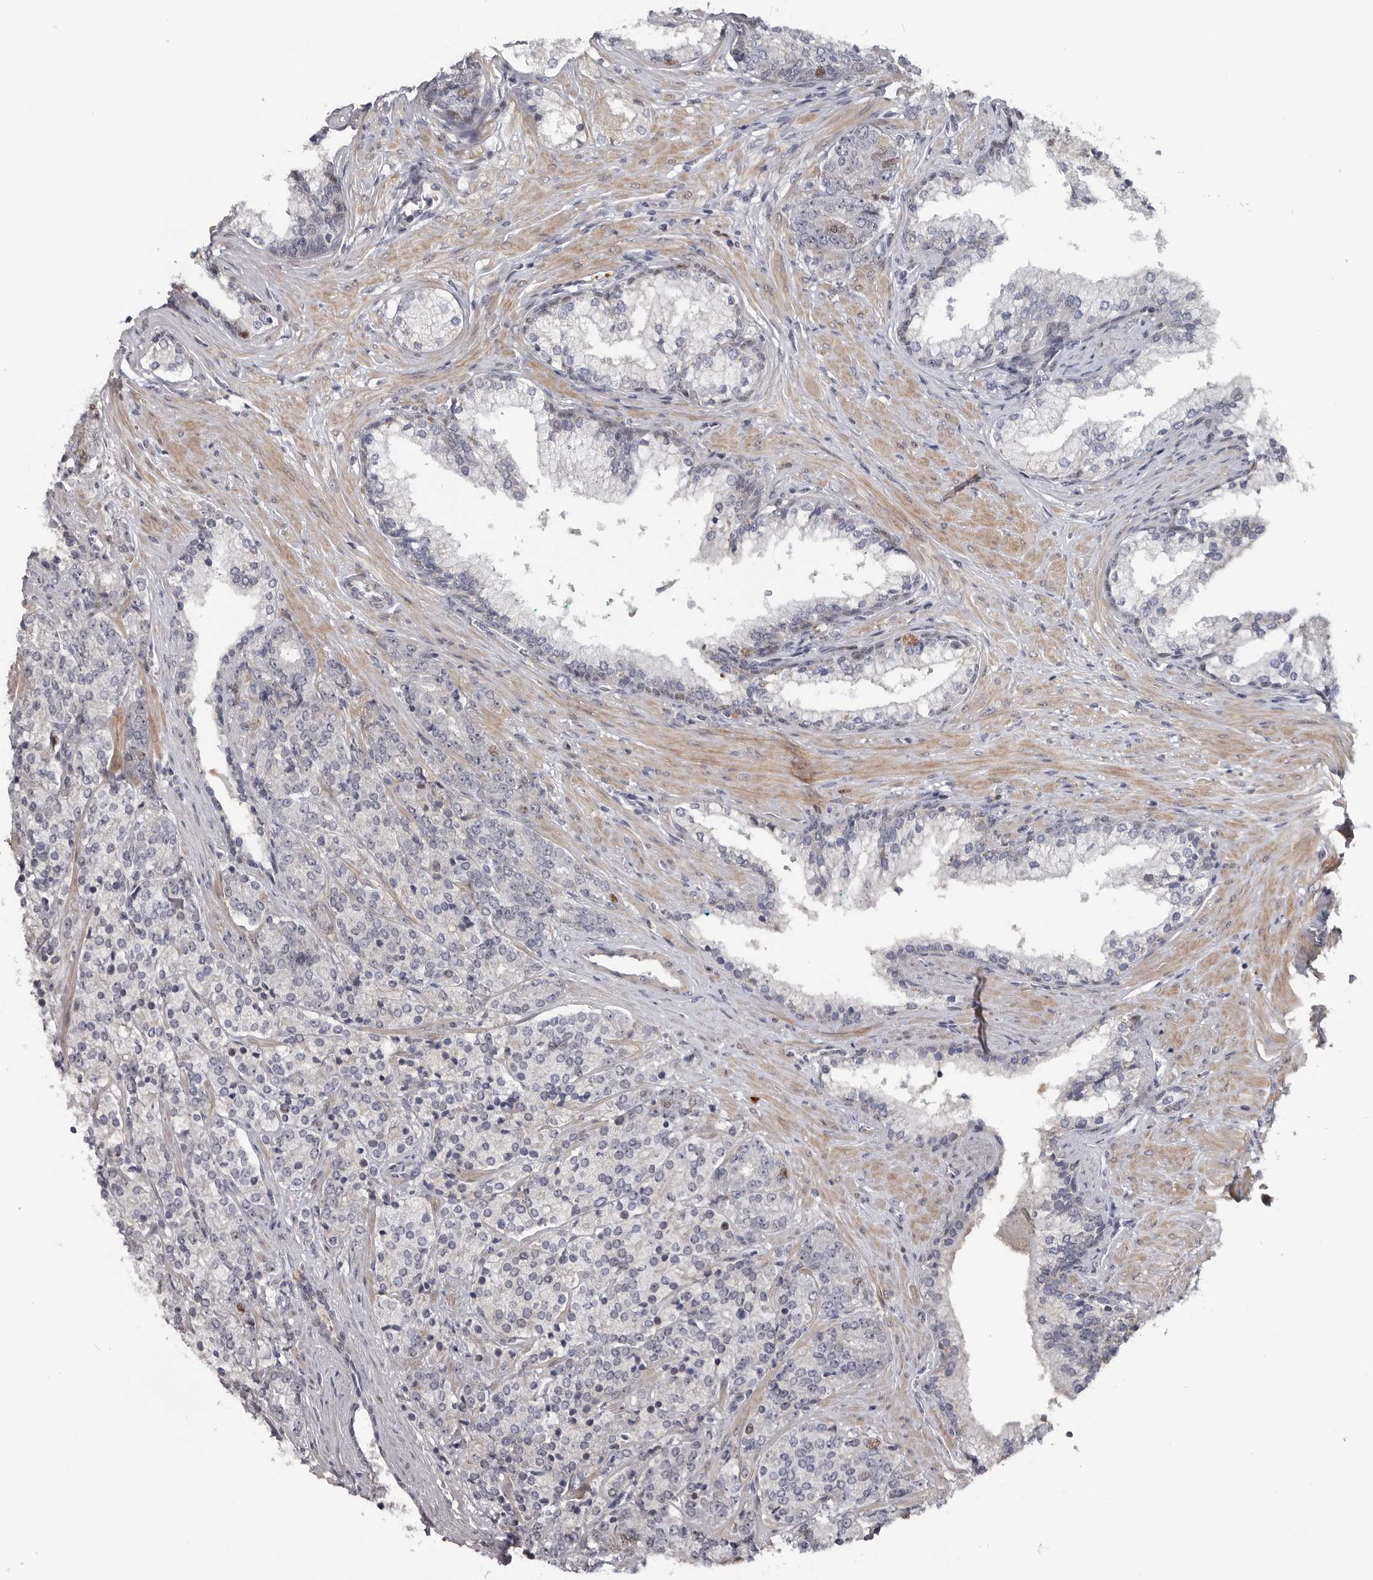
{"staining": {"intensity": "negative", "quantity": "none", "location": "none"}, "tissue": "prostate cancer", "cell_type": "Tumor cells", "image_type": "cancer", "snomed": [{"axis": "morphology", "description": "Adenocarcinoma, High grade"}, {"axis": "topography", "description": "Prostate"}], "caption": "The micrograph shows no significant staining in tumor cells of prostate cancer. The staining is performed using DAB brown chromogen with nuclei counter-stained in using hematoxylin.", "gene": "ZNF277", "patient": {"sex": "male", "age": 71}}